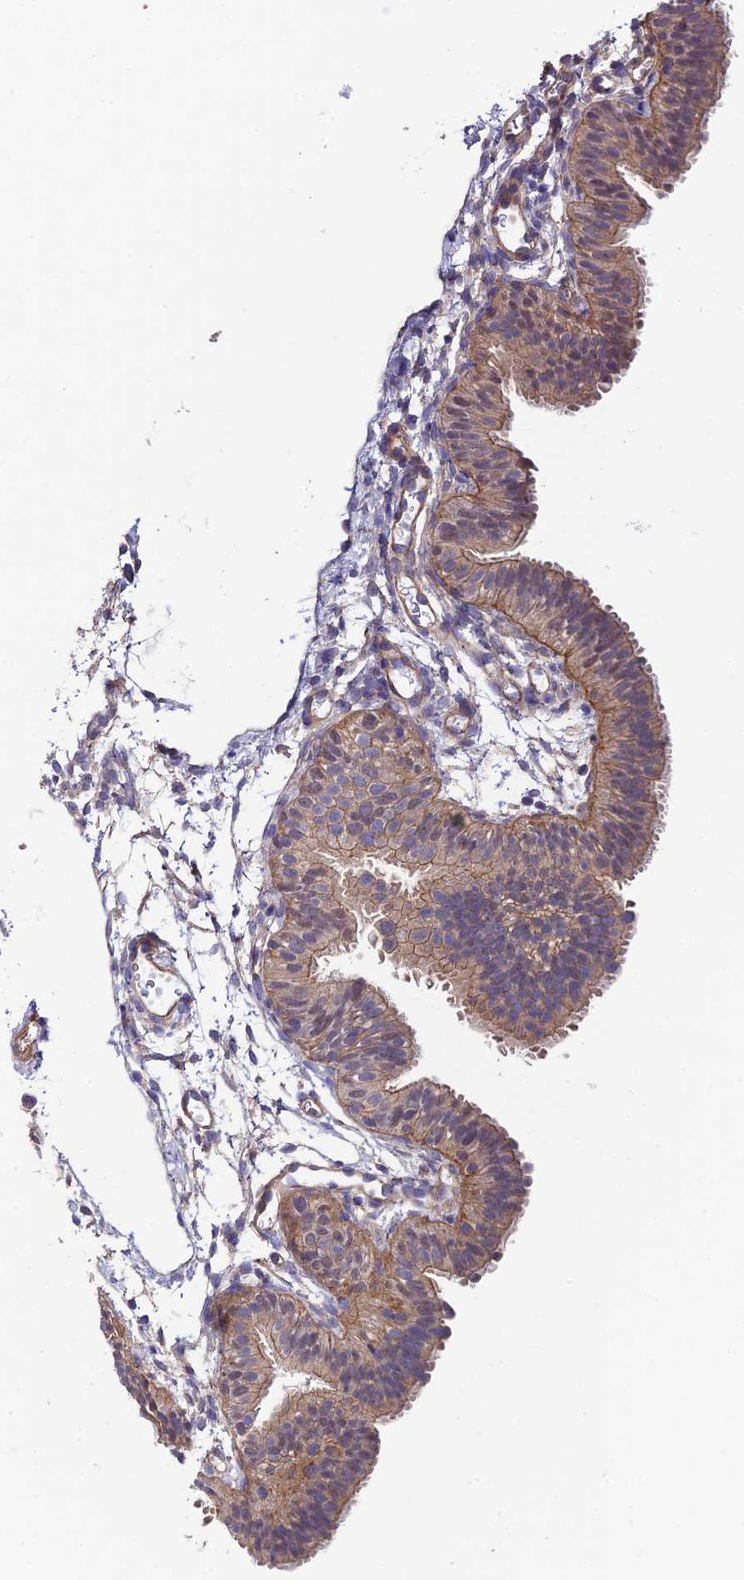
{"staining": {"intensity": "moderate", "quantity": ">75%", "location": "cytoplasmic/membranous"}, "tissue": "fallopian tube", "cell_type": "Glandular cells", "image_type": "normal", "snomed": [{"axis": "morphology", "description": "Normal tissue, NOS"}, {"axis": "topography", "description": "Fallopian tube"}], "caption": "Glandular cells display moderate cytoplasmic/membranous staining in about >75% of cells in unremarkable fallopian tube.", "gene": "QRFP", "patient": {"sex": "female", "age": 35}}